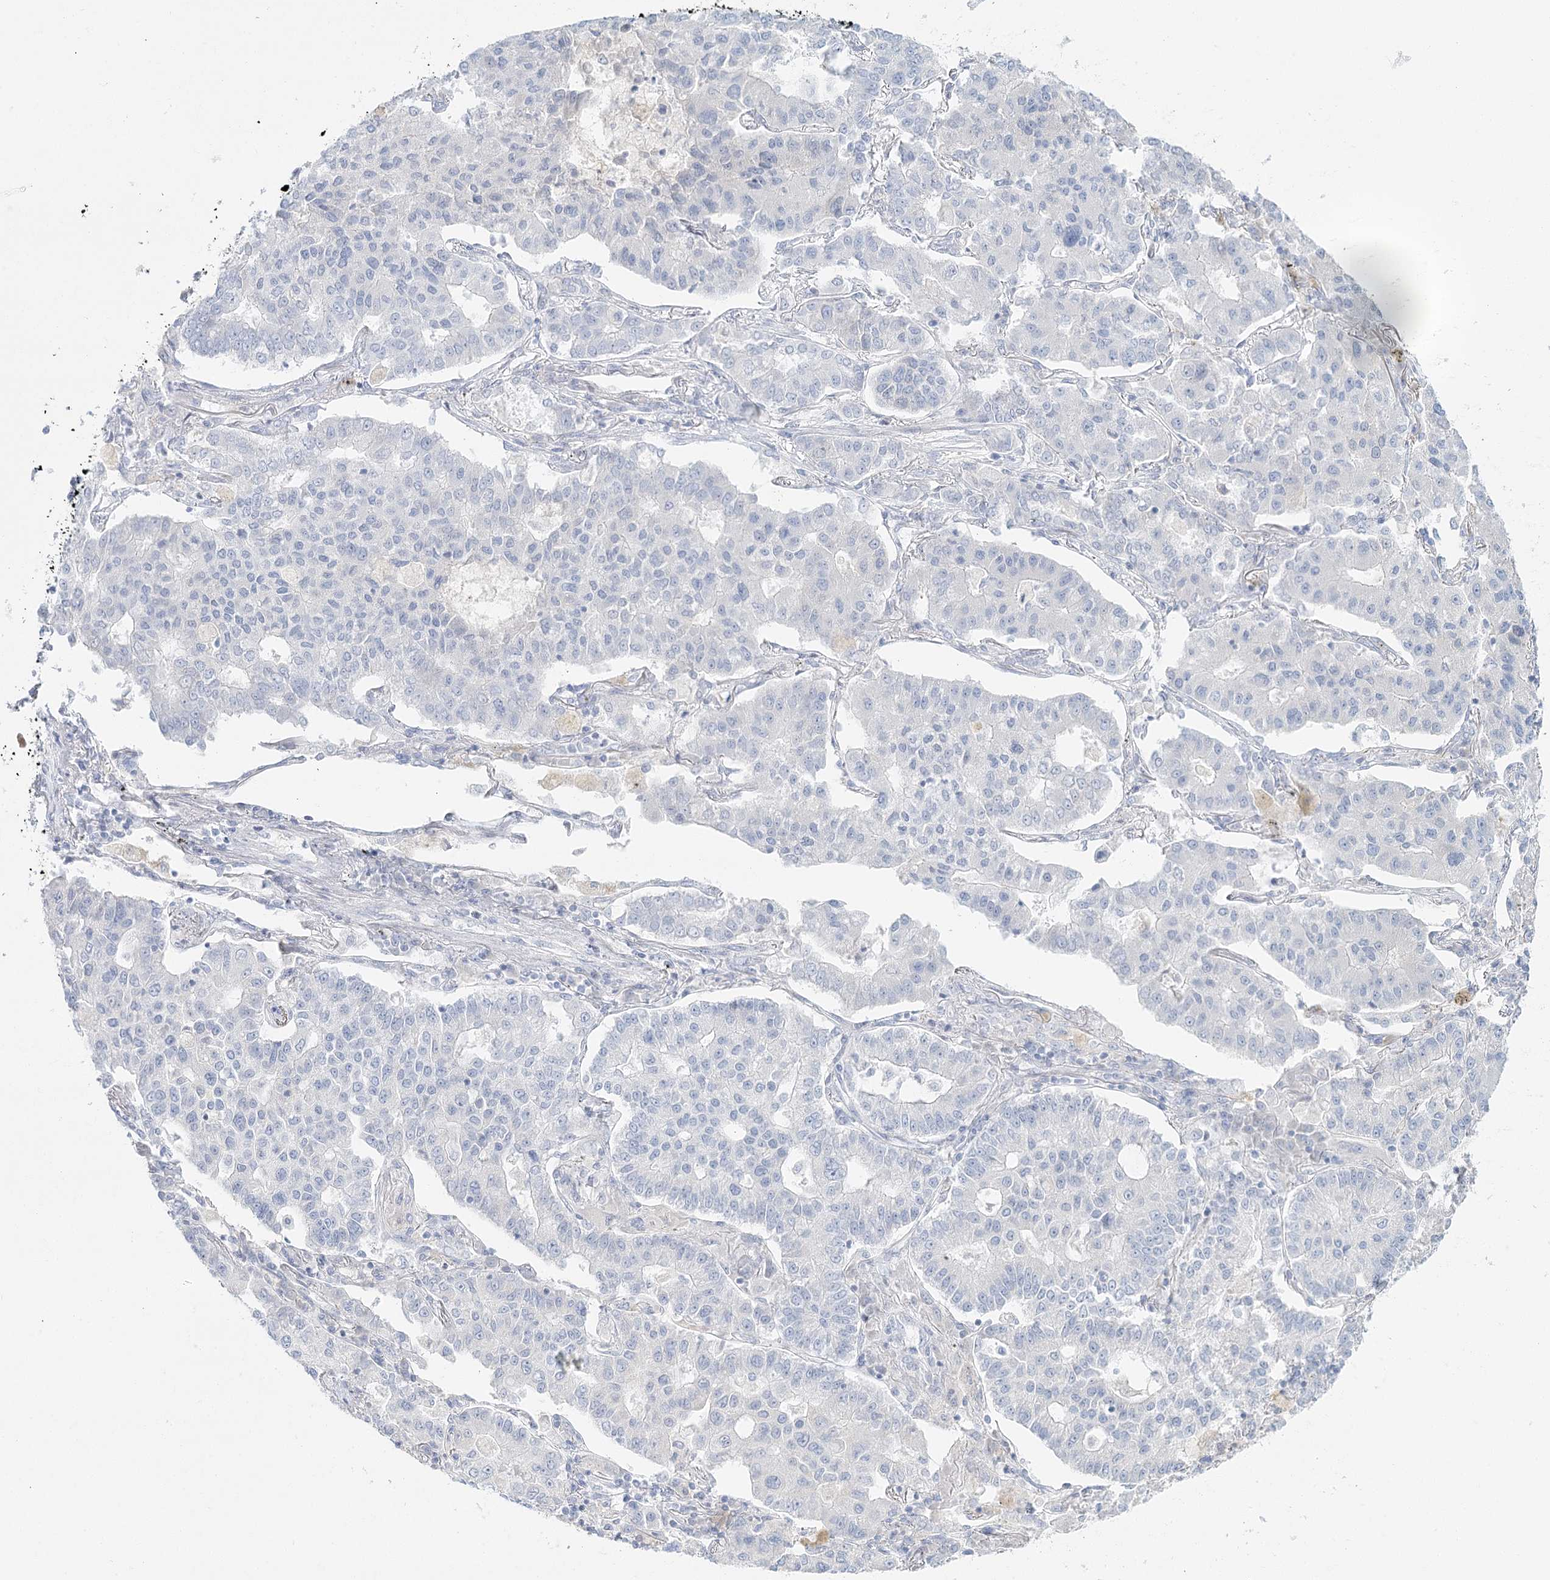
{"staining": {"intensity": "negative", "quantity": "none", "location": "none"}, "tissue": "lung cancer", "cell_type": "Tumor cells", "image_type": "cancer", "snomed": [{"axis": "morphology", "description": "Adenocarcinoma, NOS"}, {"axis": "topography", "description": "Lung"}], "caption": "A high-resolution histopathology image shows immunohistochemistry (IHC) staining of lung cancer, which demonstrates no significant expression in tumor cells. (DAB immunohistochemistry with hematoxylin counter stain).", "gene": "DMGDH", "patient": {"sex": "male", "age": 49}}